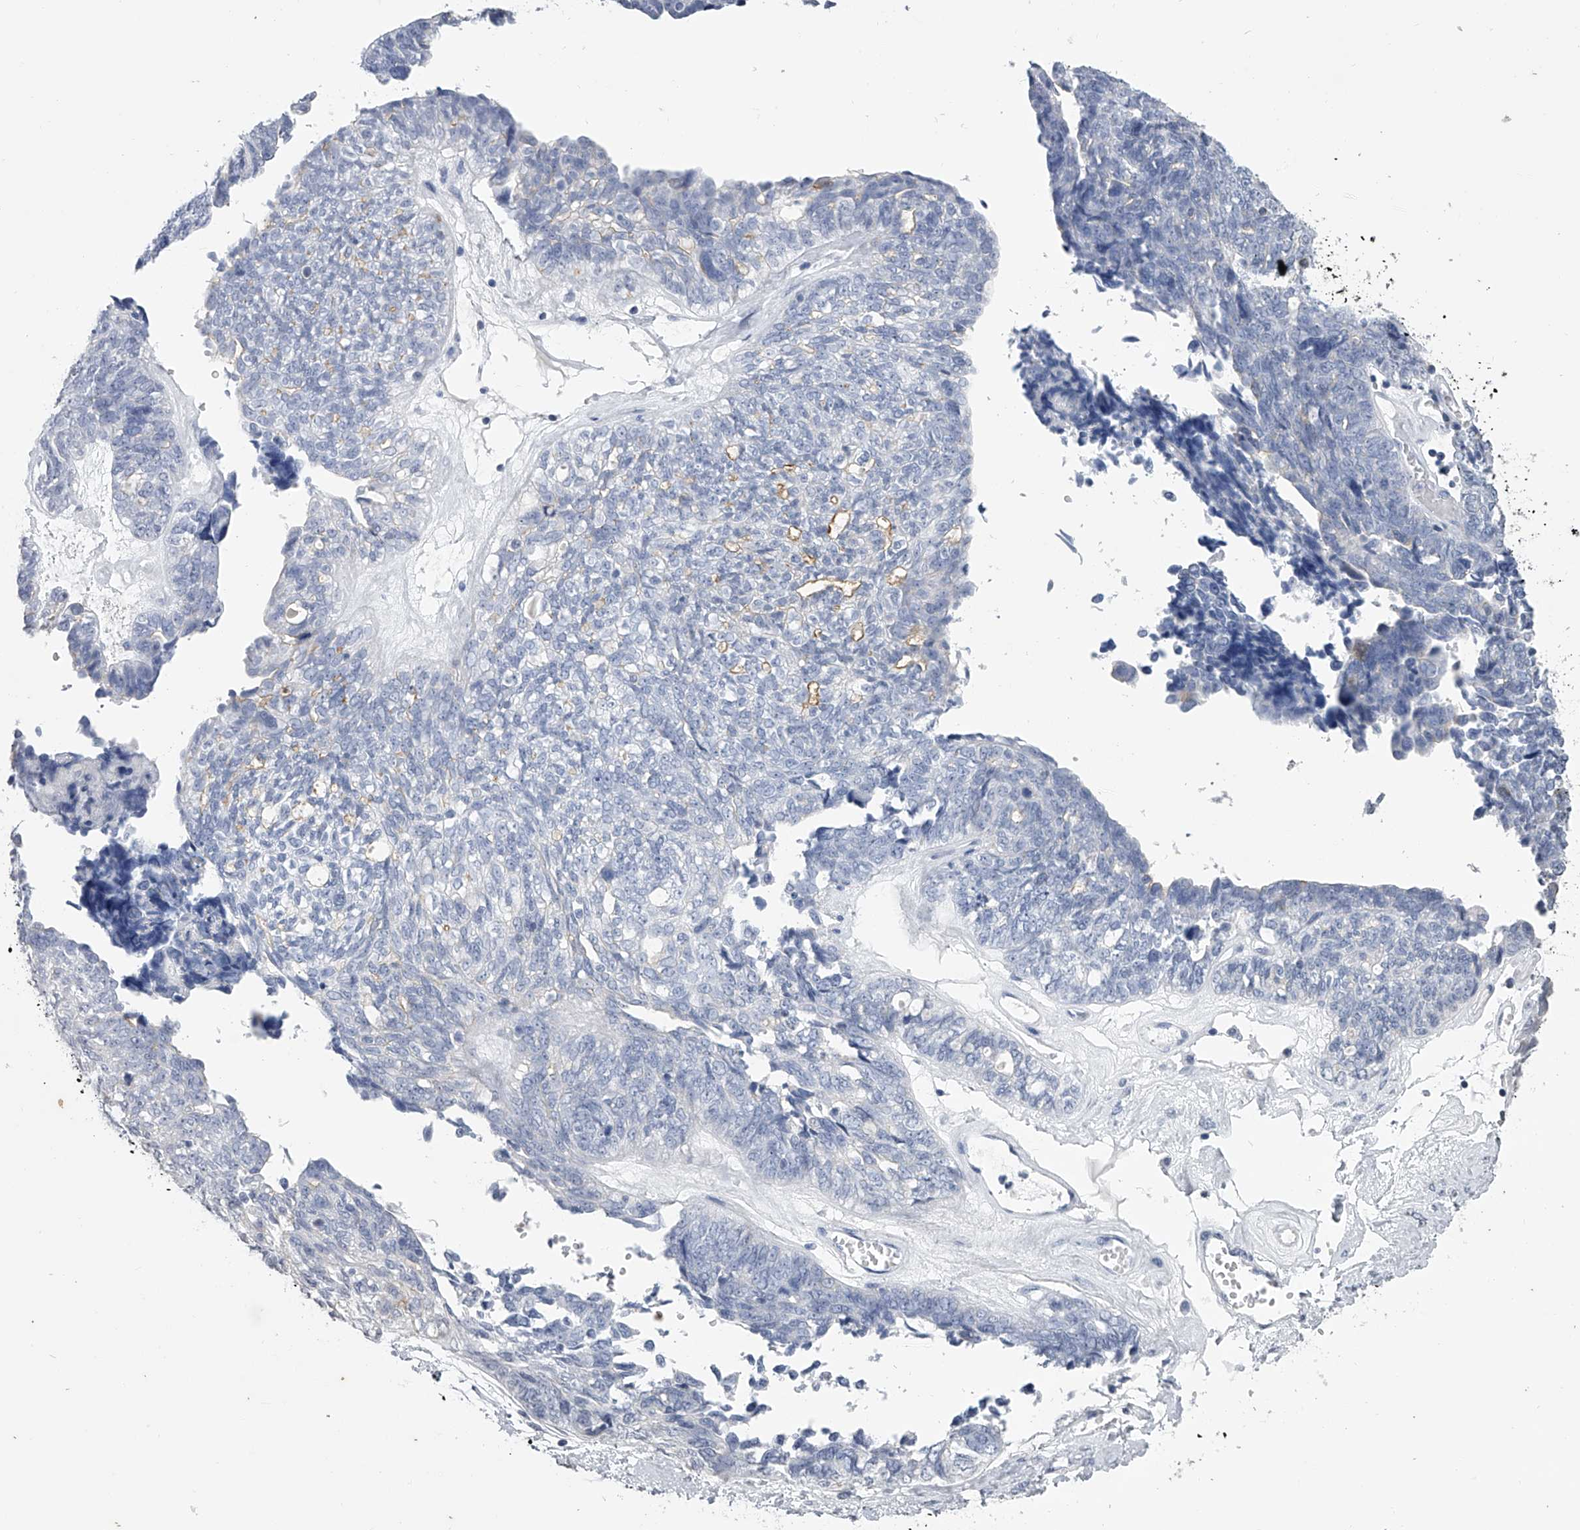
{"staining": {"intensity": "negative", "quantity": "none", "location": "none"}, "tissue": "ovarian cancer", "cell_type": "Tumor cells", "image_type": "cancer", "snomed": [{"axis": "morphology", "description": "Cystadenocarcinoma, serous, NOS"}, {"axis": "topography", "description": "Ovary"}], "caption": "Tumor cells are negative for protein expression in human ovarian cancer (serous cystadenocarcinoma).", "gene": "TASP1", "patient": {"sex": "female", "age": 79}}